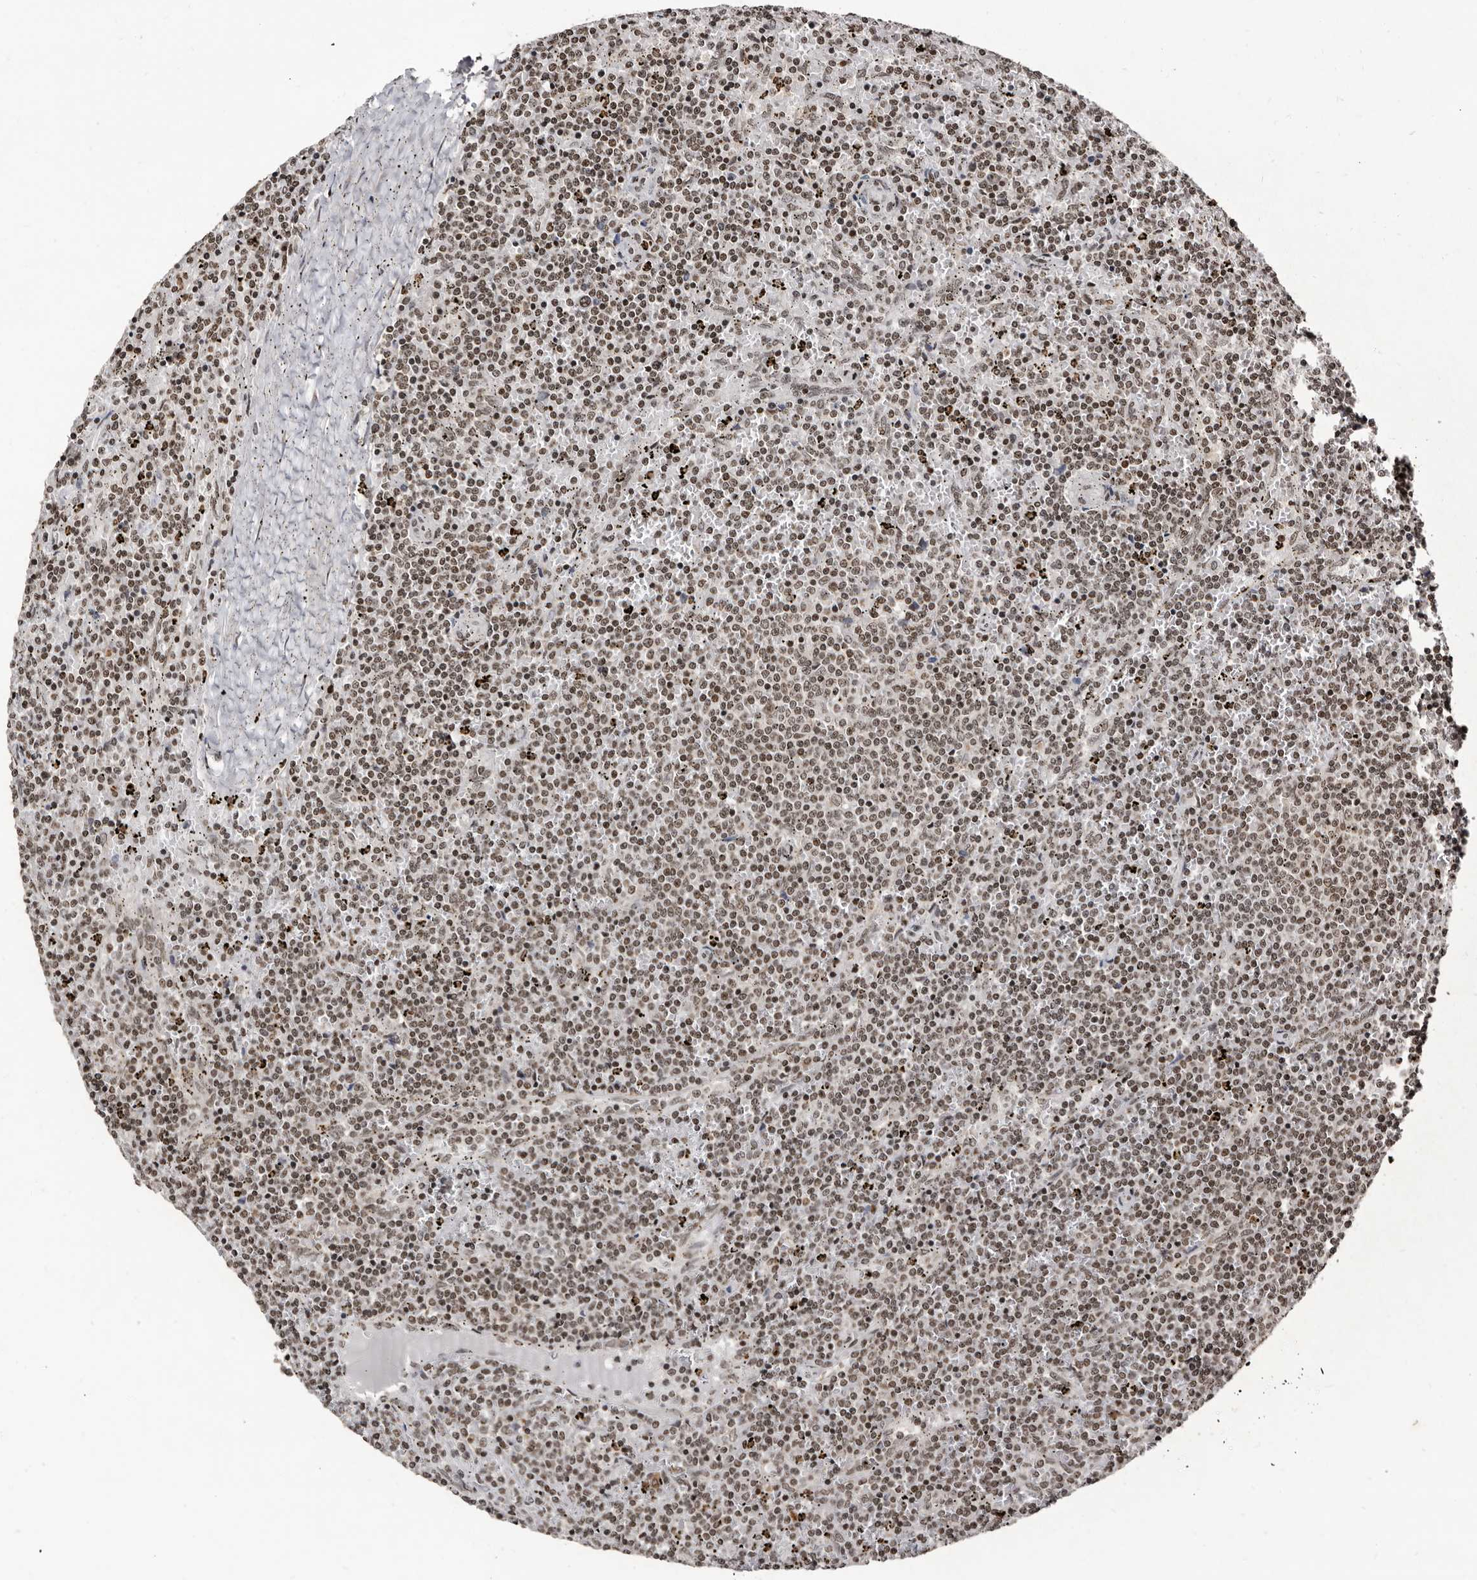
{"staining": {"intensity": "weak", "quantity": ">75%", "location": "nuclear"}, "tissue": "lymphoma", "cell_type": "Tumor cells", "image_type": "cancer", "snomed": [{"axis": "morphology", "description": "Malignant lymphoma, non-Hodgkin's type, Low grade"}, {"axis": "topography", "description": "Spleen"}], "caption": "Approximately >75% of tumor cells in lymphoma reveal weak nuclear protein positivity as visualized by brown immunohistochemical staining.", "gene": "THUMPD1", "patient": {"sex": "female", "age": 50}}